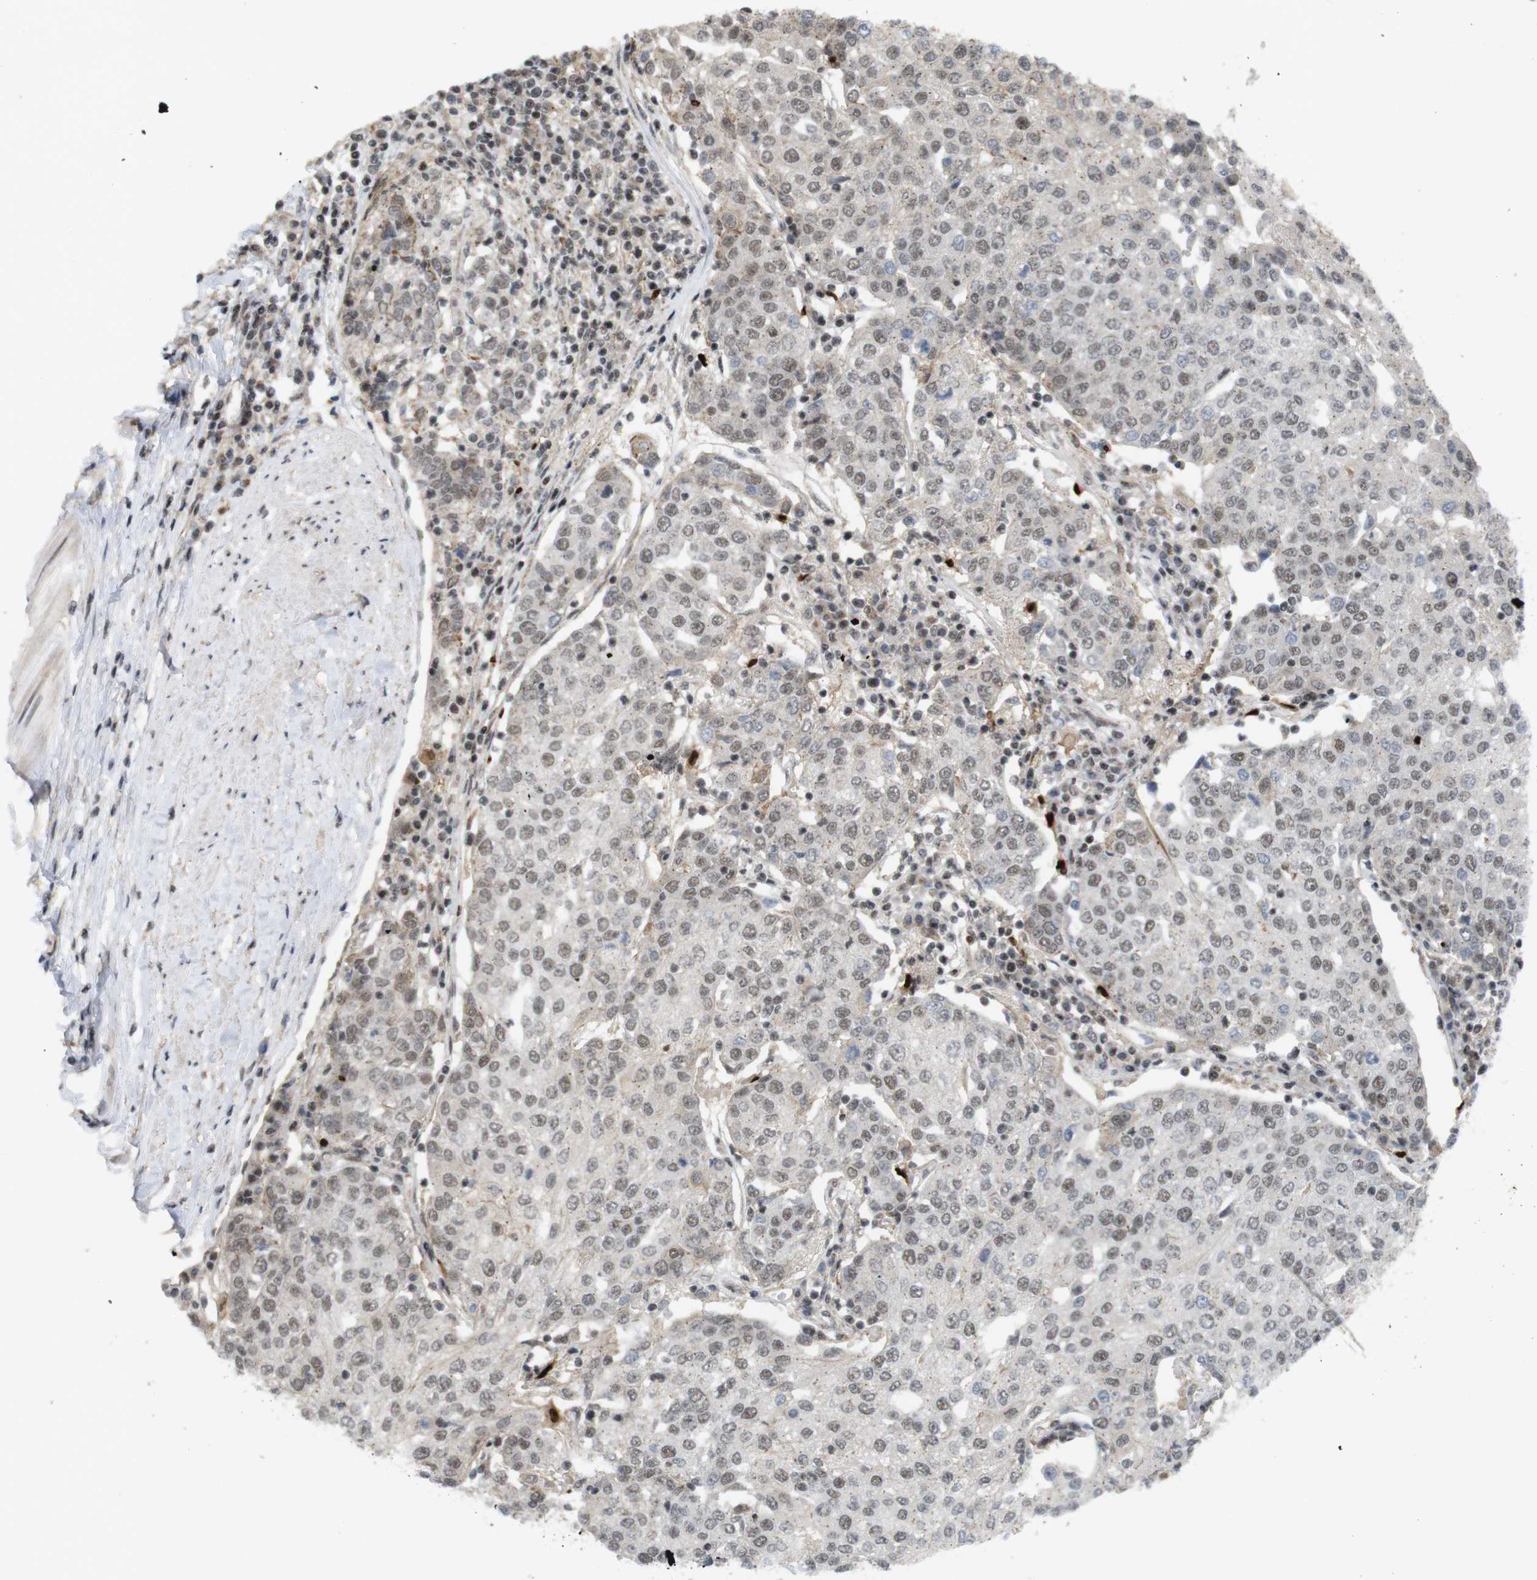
{"staining": {"intensity": "moderate", "quantity": ">75%", "location": "nuclear"}, "tissue": "urothelial cancer", "cell_type": "Tumor cells", "image_type": "cancer", "snomed": [{"axis": "morphology", "description": "Urothelial carcinoma, High grade"}, {"axis": "topography", "description": "Urinary bladder"}], "caption": "Protein staining of high-grade urothelial carcinoma tissue exhibits moderate nuclear staining in approximately >75% of tumor cells.", "gene": "SP2", "patient": {"sex": "female", "age": 85}}